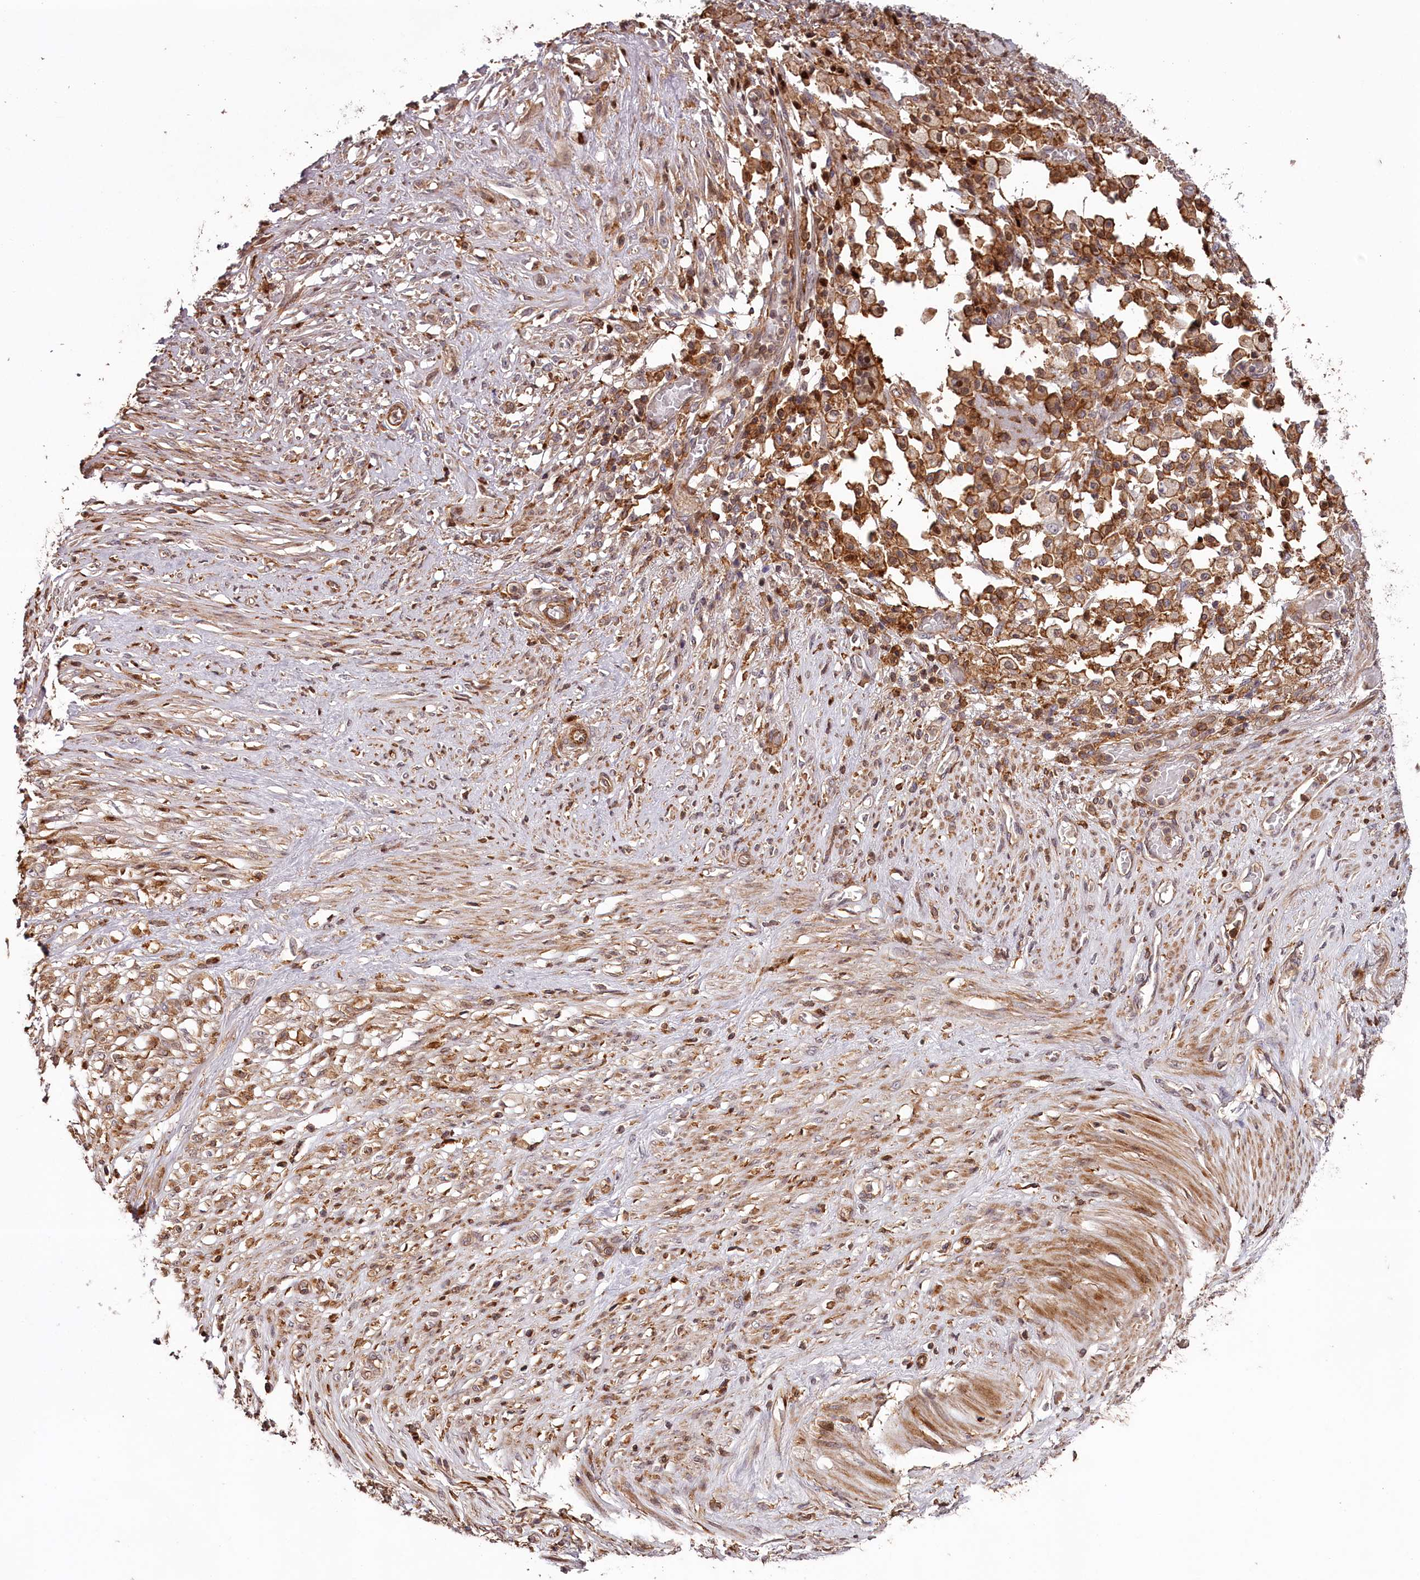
{"staining": {"intensity": "moderate", "quantity": ">75%", "location": "cytoplasmic/membranous"}, "tissue": "stomach cancer", "cell_type": "Tumor cells", "image_type": "cancer", "snomed": [{"axis": "morphology", "description": "Adenocarcinoma, NOS"}, {"axis": "morphology", "description": "Adenocarcinoma, High grade"}, {"axis": "topography", "description": "Stomach, upper"}, {"axis": "topography", "description": "Stomach, lower"}], "caption": "Immunohistochemical staining of human stomach cancer (high-grade adenocarcinoma) demonstrates medium levels of moderate cytoplasmic/membranous protein expression in about >75% of tumor cells.", "gene": "KIF14", "patient": {"sex": "female", "age": 65}}